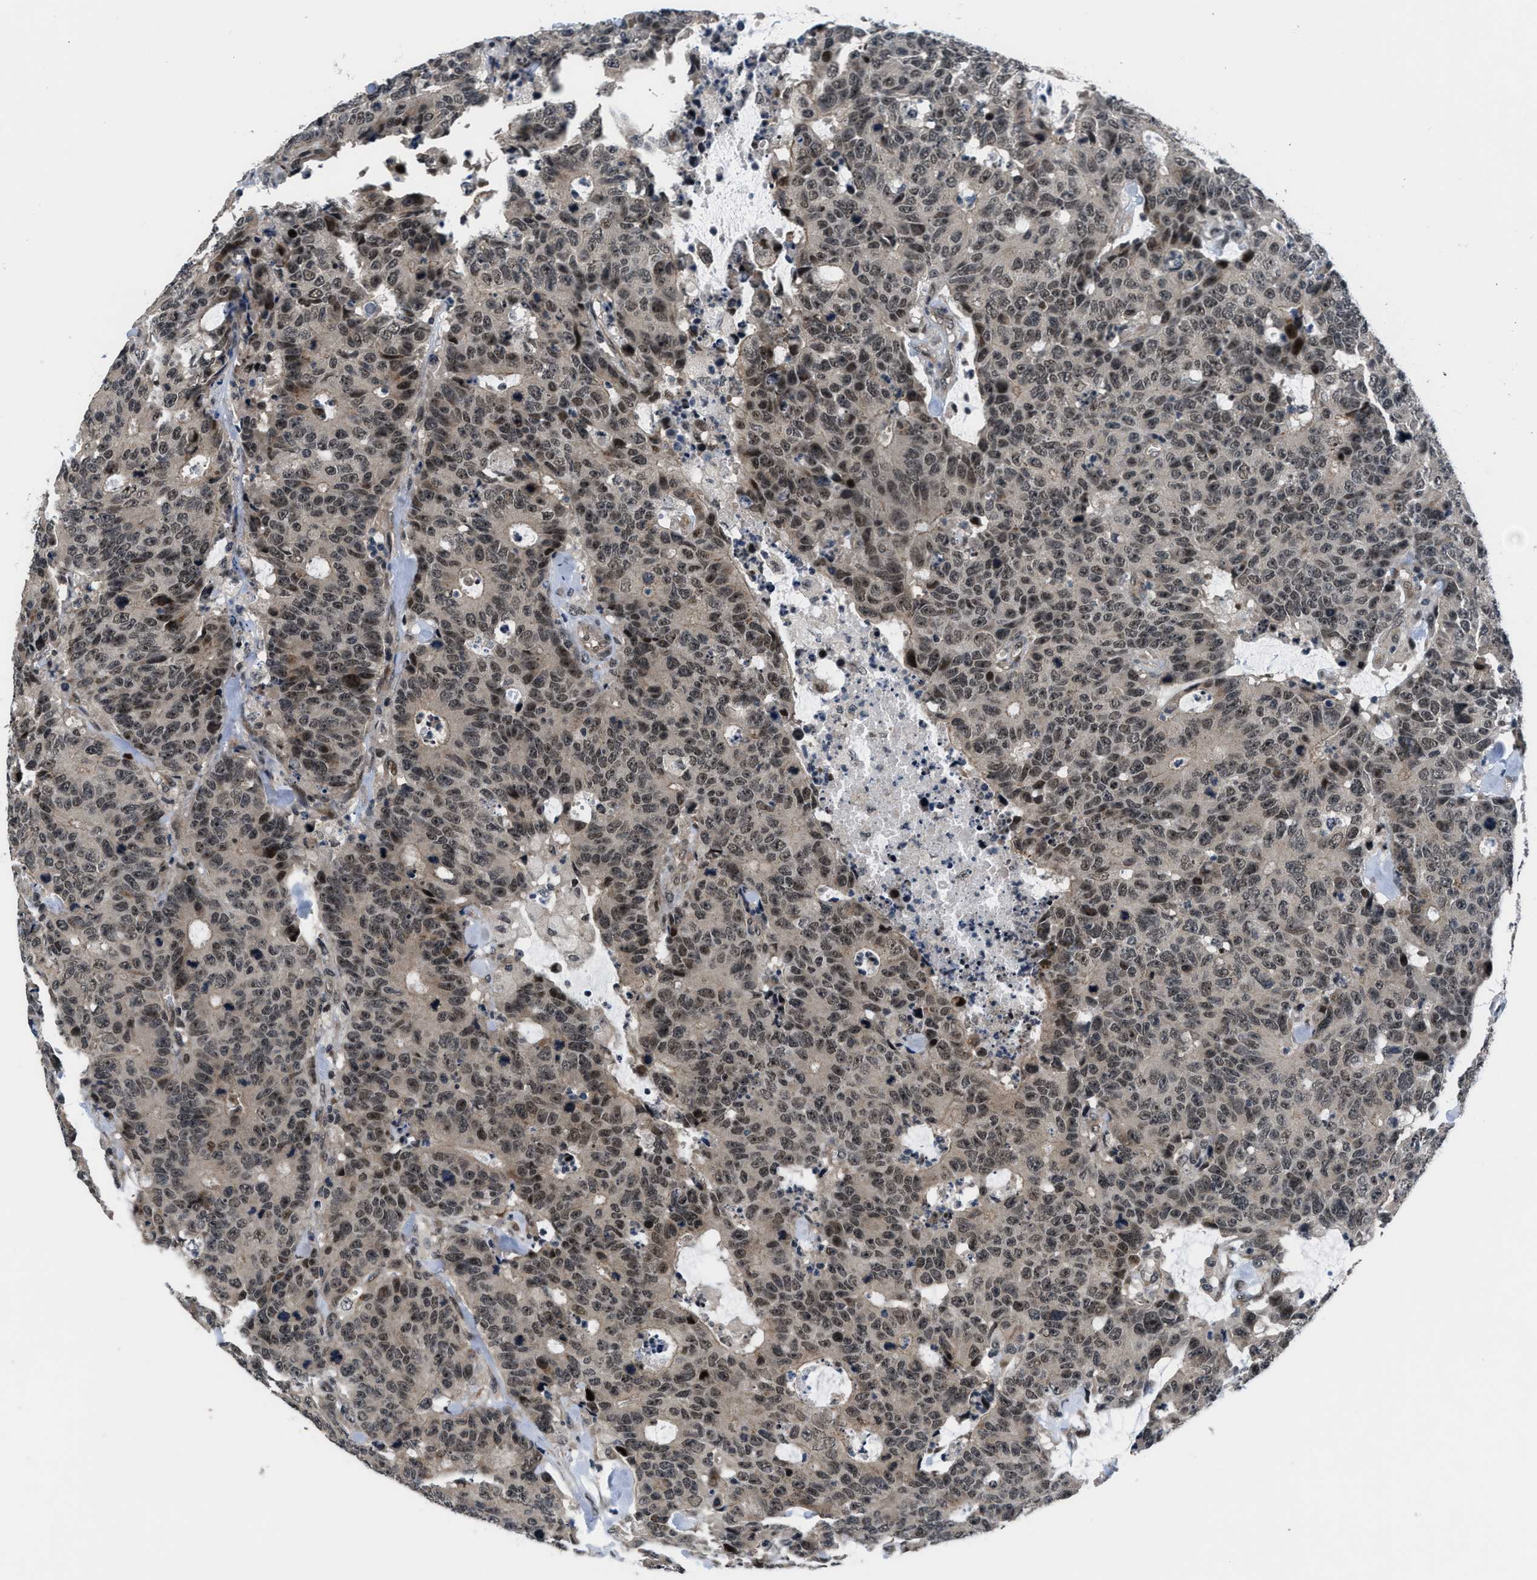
{"staining": {"intensity": "moderate", "quantity": ">75%", "location": "cytoplasmic/membranous,nuclear"}, "tissue": "colorectal cancer", "cell_type": "Tumor cells", "image_type": "cancer", "snomed": [{"axis": "morphology", "description": "Adenocarcinoma, NOS"}, {"axis": "topography", "description": "Colon"}], "caption": "Immunohistochemistry (IHC) of colorectal adenocarcinoma demonstrates medium levels of moderate cytoplasmic/membranous and nuclear staining in approximately >75% of tumor cells.", "gene": "SETD5", "patient": {"sex": "female", "age": 86}}